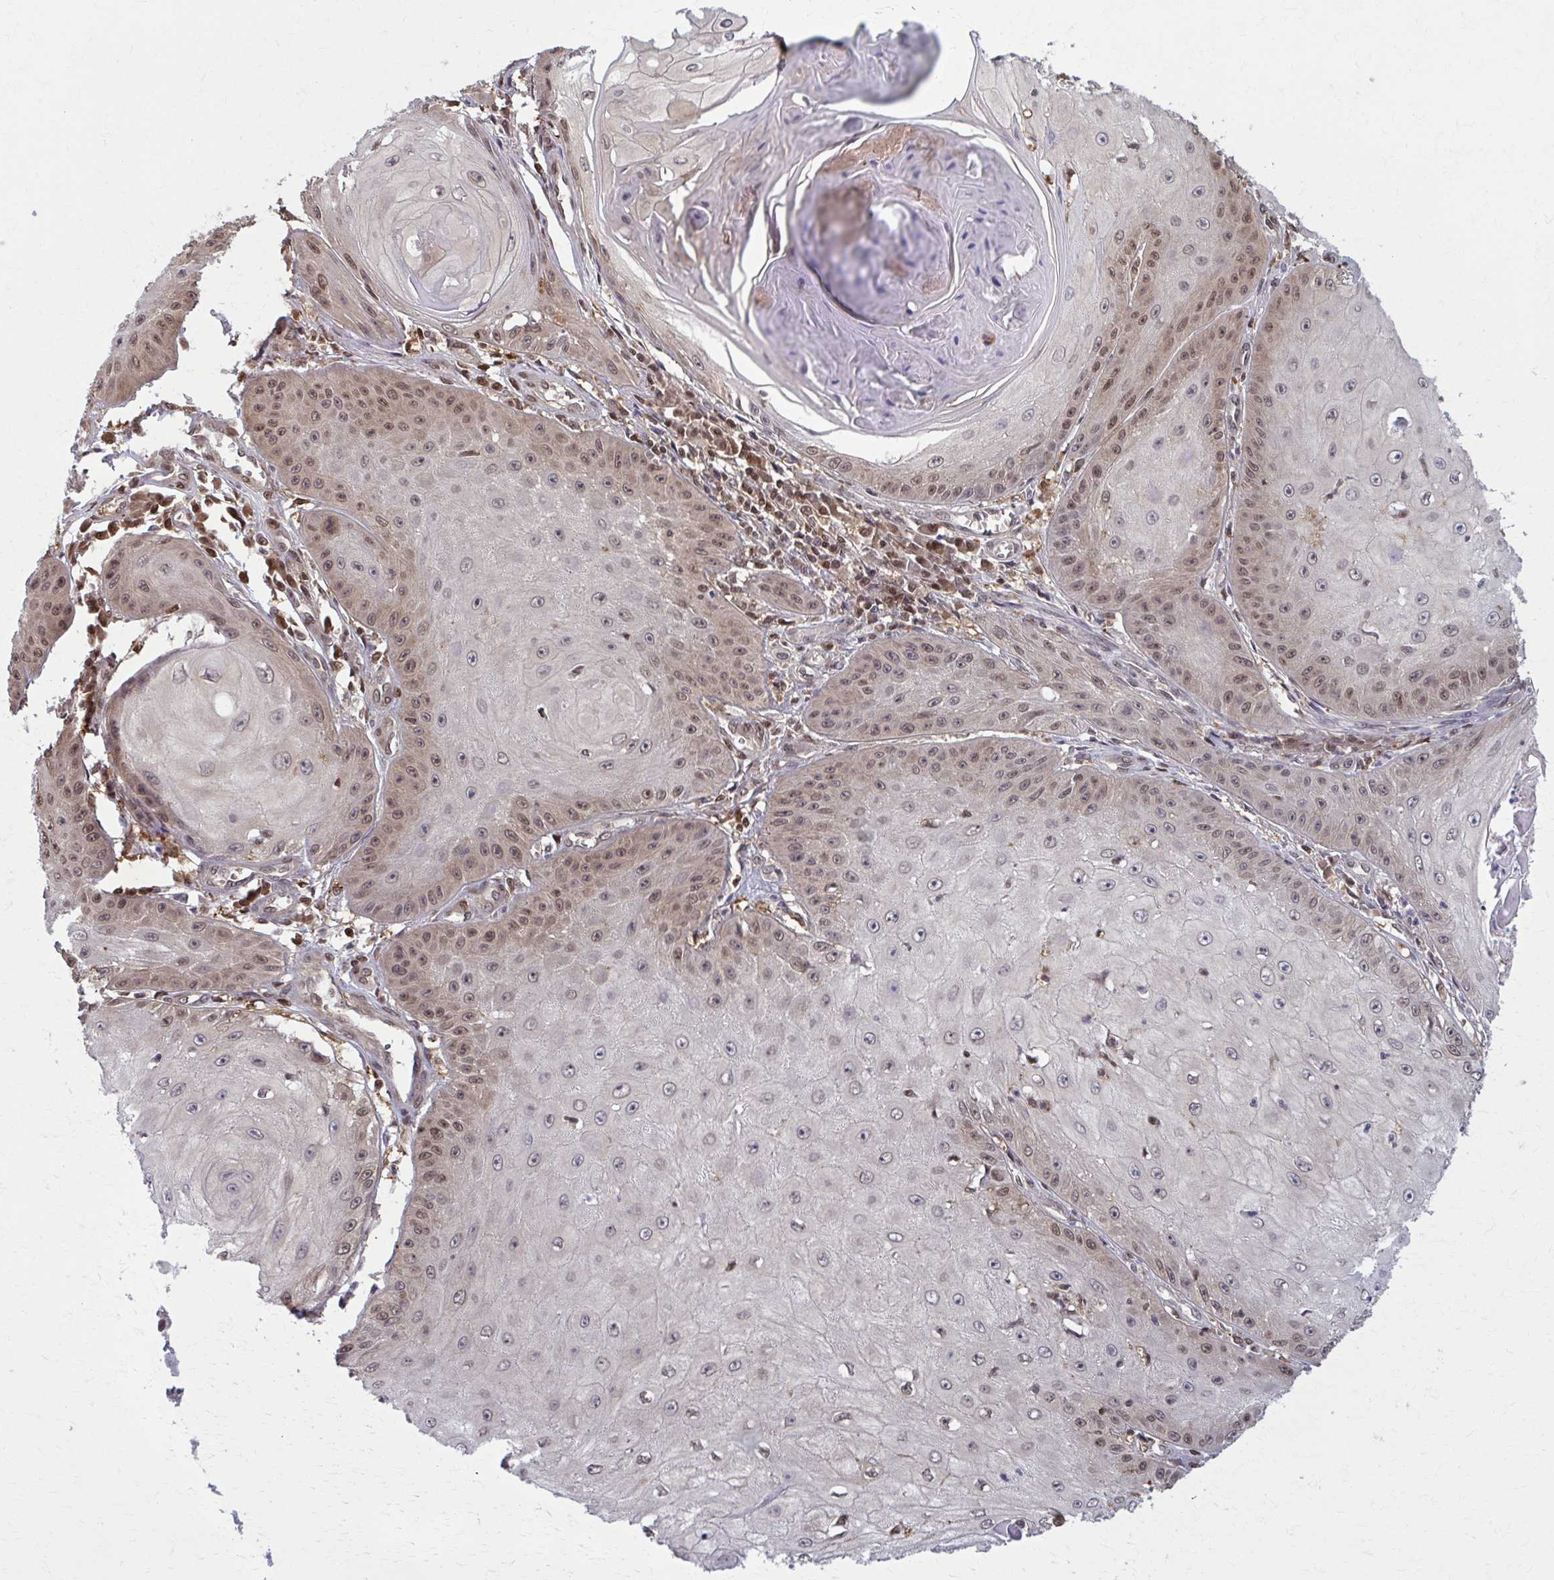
{"staining": {"intensity": "weak", "quantity": "25%-75%", "location": "nuclear"}, "tissue": "skin cancer", "cell_type": "Tumor cells", "image_type": "cancer", "snomed": [{"axis": "morphology", "description": "Squamous cell carcinoma, NOS"}, {"axis": "topography", "description": "Skin"}], "caption": "IHC staining of skin squamous cell carcinoma, which shows low levels of weak nuclear positivity in approximately 25%-75% of tumor cells indicating weak nuclear protein expression. The staining was performed using DAB (3,3'-diaminobenzidine) (brown) for protein detection and nuclei were counterstained in hematoxylin (blue).", "gene": "MDH1", "patient": {"sex": "male", "age": 70}}